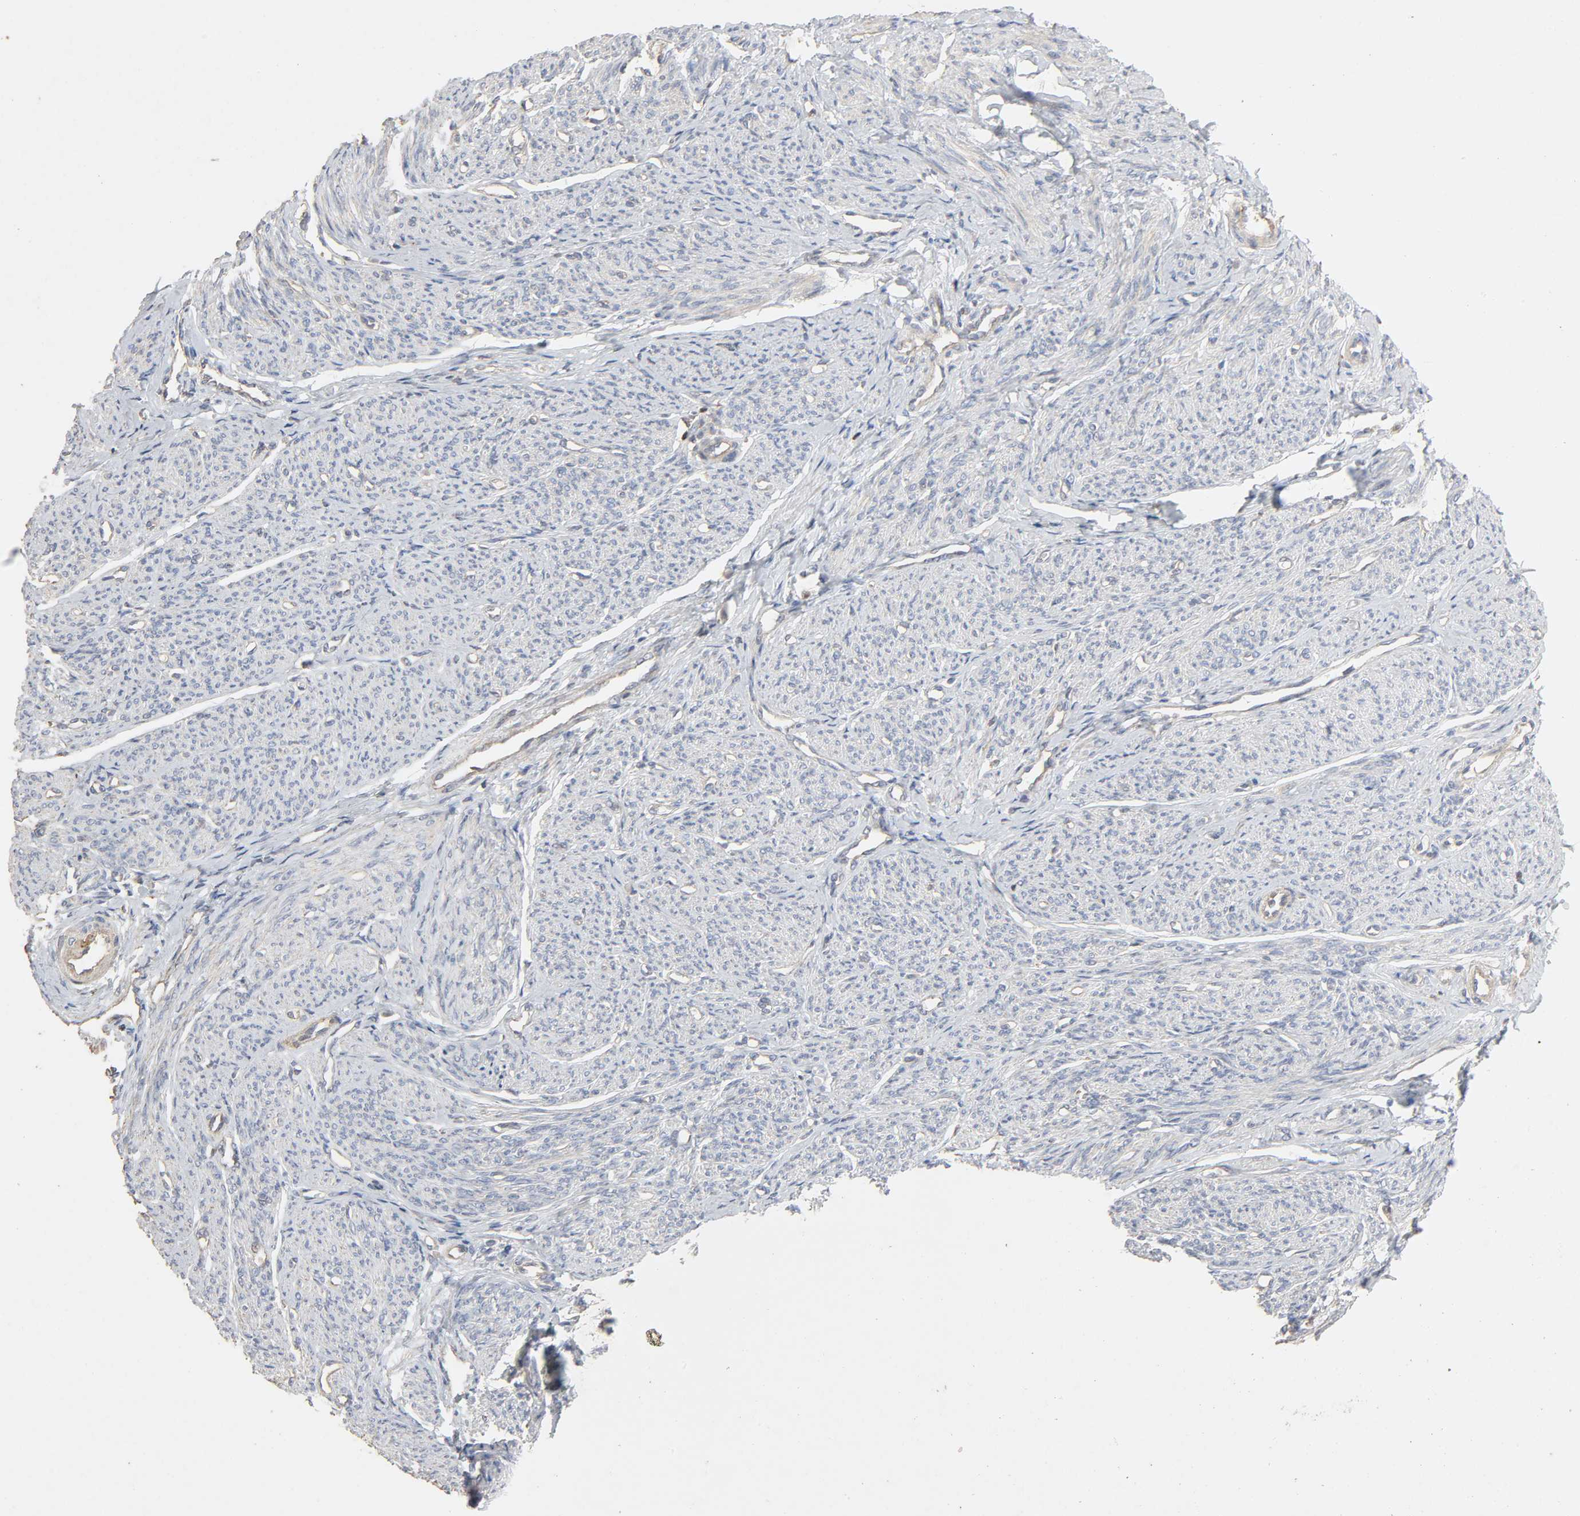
{"staining": {"intensity": "weak", "quantity": ">75%", "location": "cytoplasmic/membranous"}, "tissue": "smooth muscle", "cell_type": "Smooth muscle cells", "image_type": "normal", "snomed": [{"axis": "morphology", "description": "Normal tissue, NOS"}, {"axis": "topography", "description": "Smooth muscle"}], "caption": "This photomicrograph demonstrates immunohistochemistry staining of unremarkable smooth muscle, with low weak cytoplasmic/membranous expression in about >75% of smooth muscle cells.", "gene": "CDK6", "patient": {"sex": "female", "age": 65}}